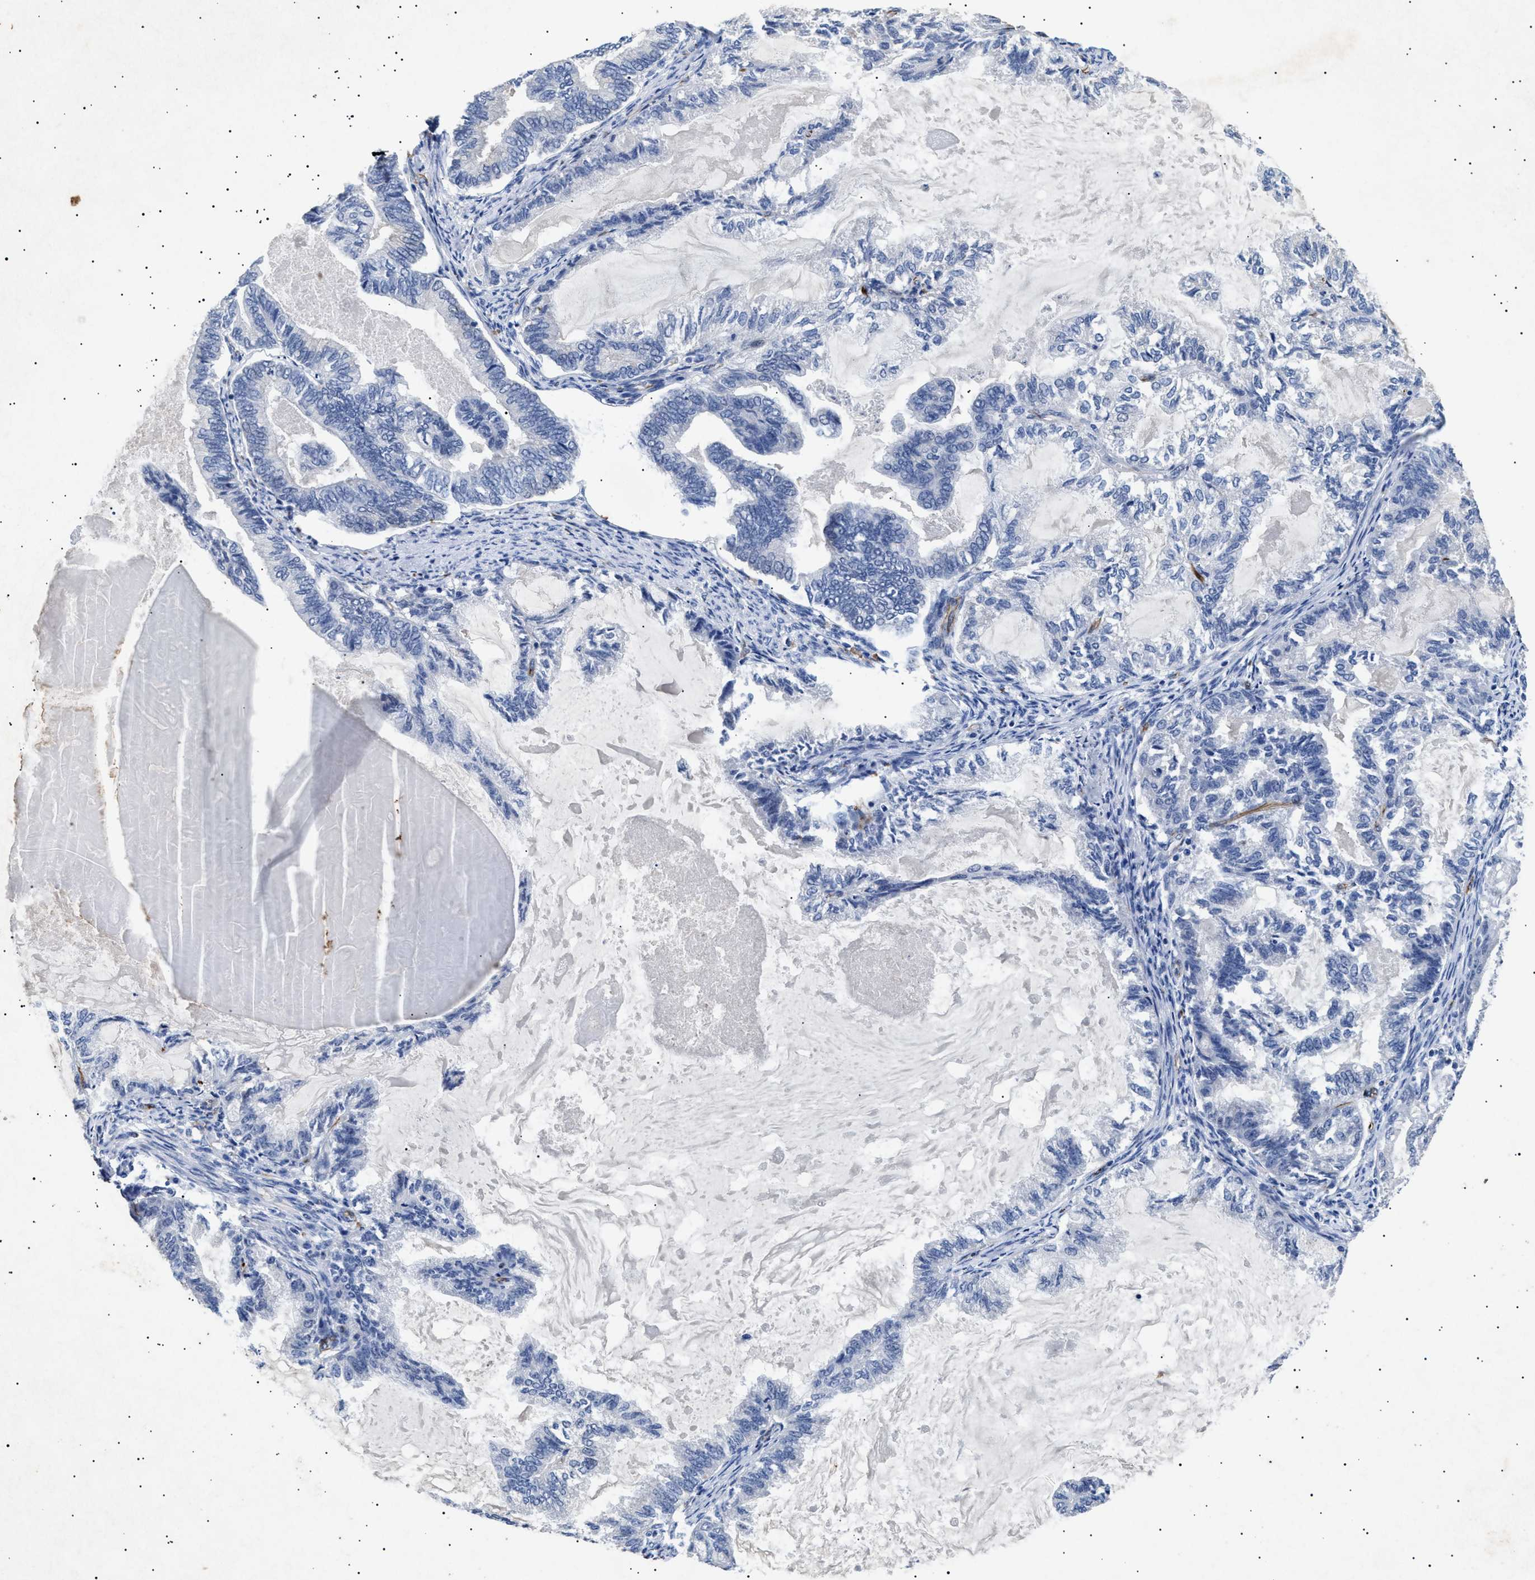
{"staining": {"intensity": "negative", "quantity": "none", "location": "none"}, "tissue": "endometrial cancer", "cell_type": "Tumor cells", "image_type": "cancer", "snomed": [{"axis": "morphology", "description": "Adenocarcinoma, NOS"}, {"axis": "topography", "description": "Endometrium"}], "caption": "An IHC histopathology image of endometrial cancer (adenocarcinoma) is shown. There is no staining in tumor cells of endometrial cancer (adenocarcinoma).", "gene": "OLFML2A", "patient": {"sex": "female", "age": 86}}